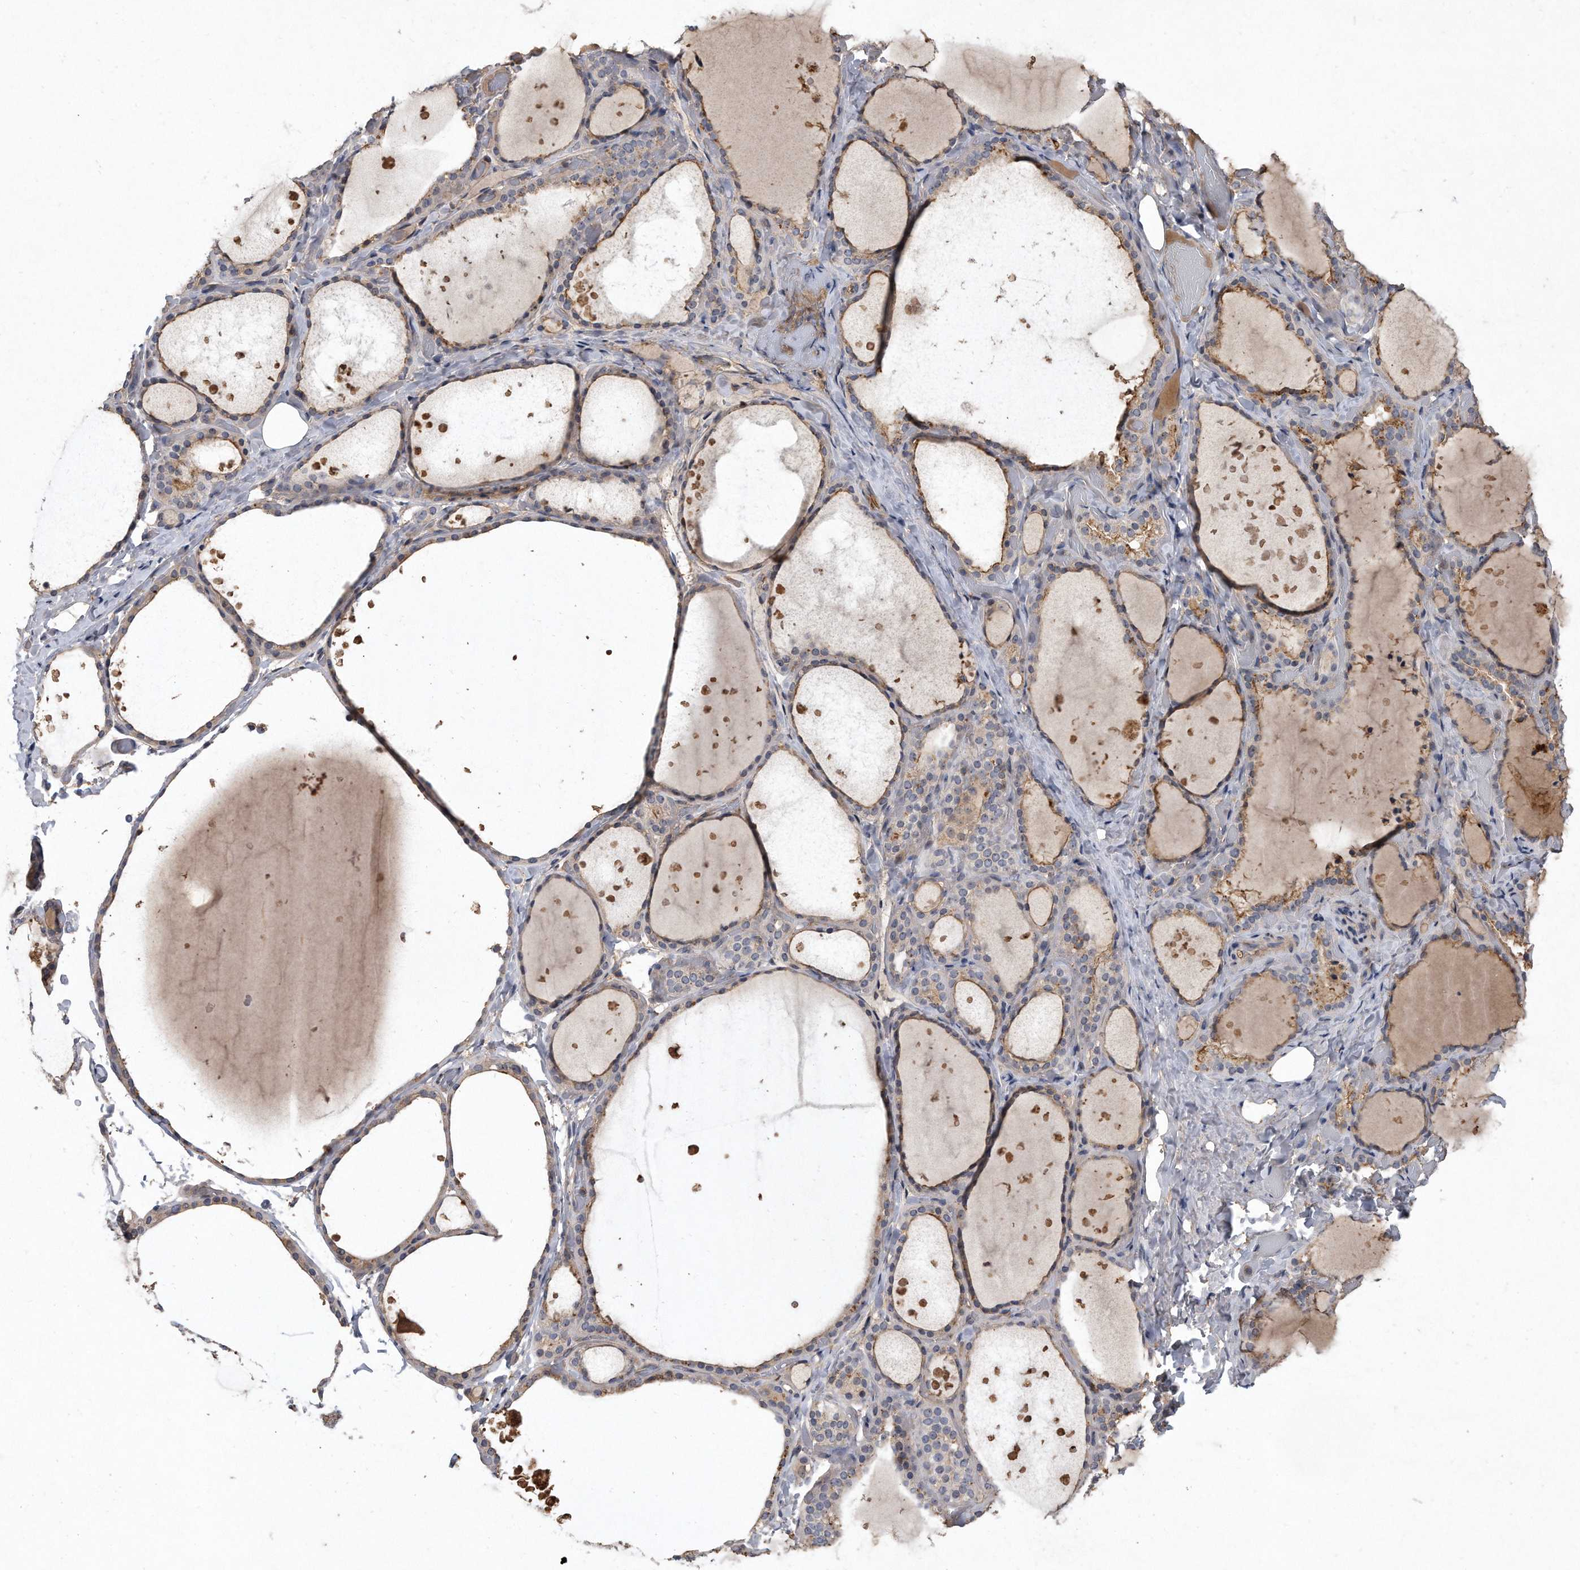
{"staining": {"intensity": "moderate", "quantity": "25%-75%", "location": "cytoplasmic/membranous"}, "tissue": "thyroid gland", "cell_type": "Glandular cells", "image_type": "normal", "snomed": [{"axis": "morphology", "description": "Normal tissue, NOS"}, {"axis": "topography", "description": "Thyroid gland"}], "caption": "IHC of benign human thyroid gland shows medium levels of moderate cytoplasmic/membranous positivity in approximately 25%-75% of glandular cells. The protein of interest is shown in brown color, while the nuclei are stained blue.", "gene": "PGBD2", "patient": {"sex": "female", "age": 44}}